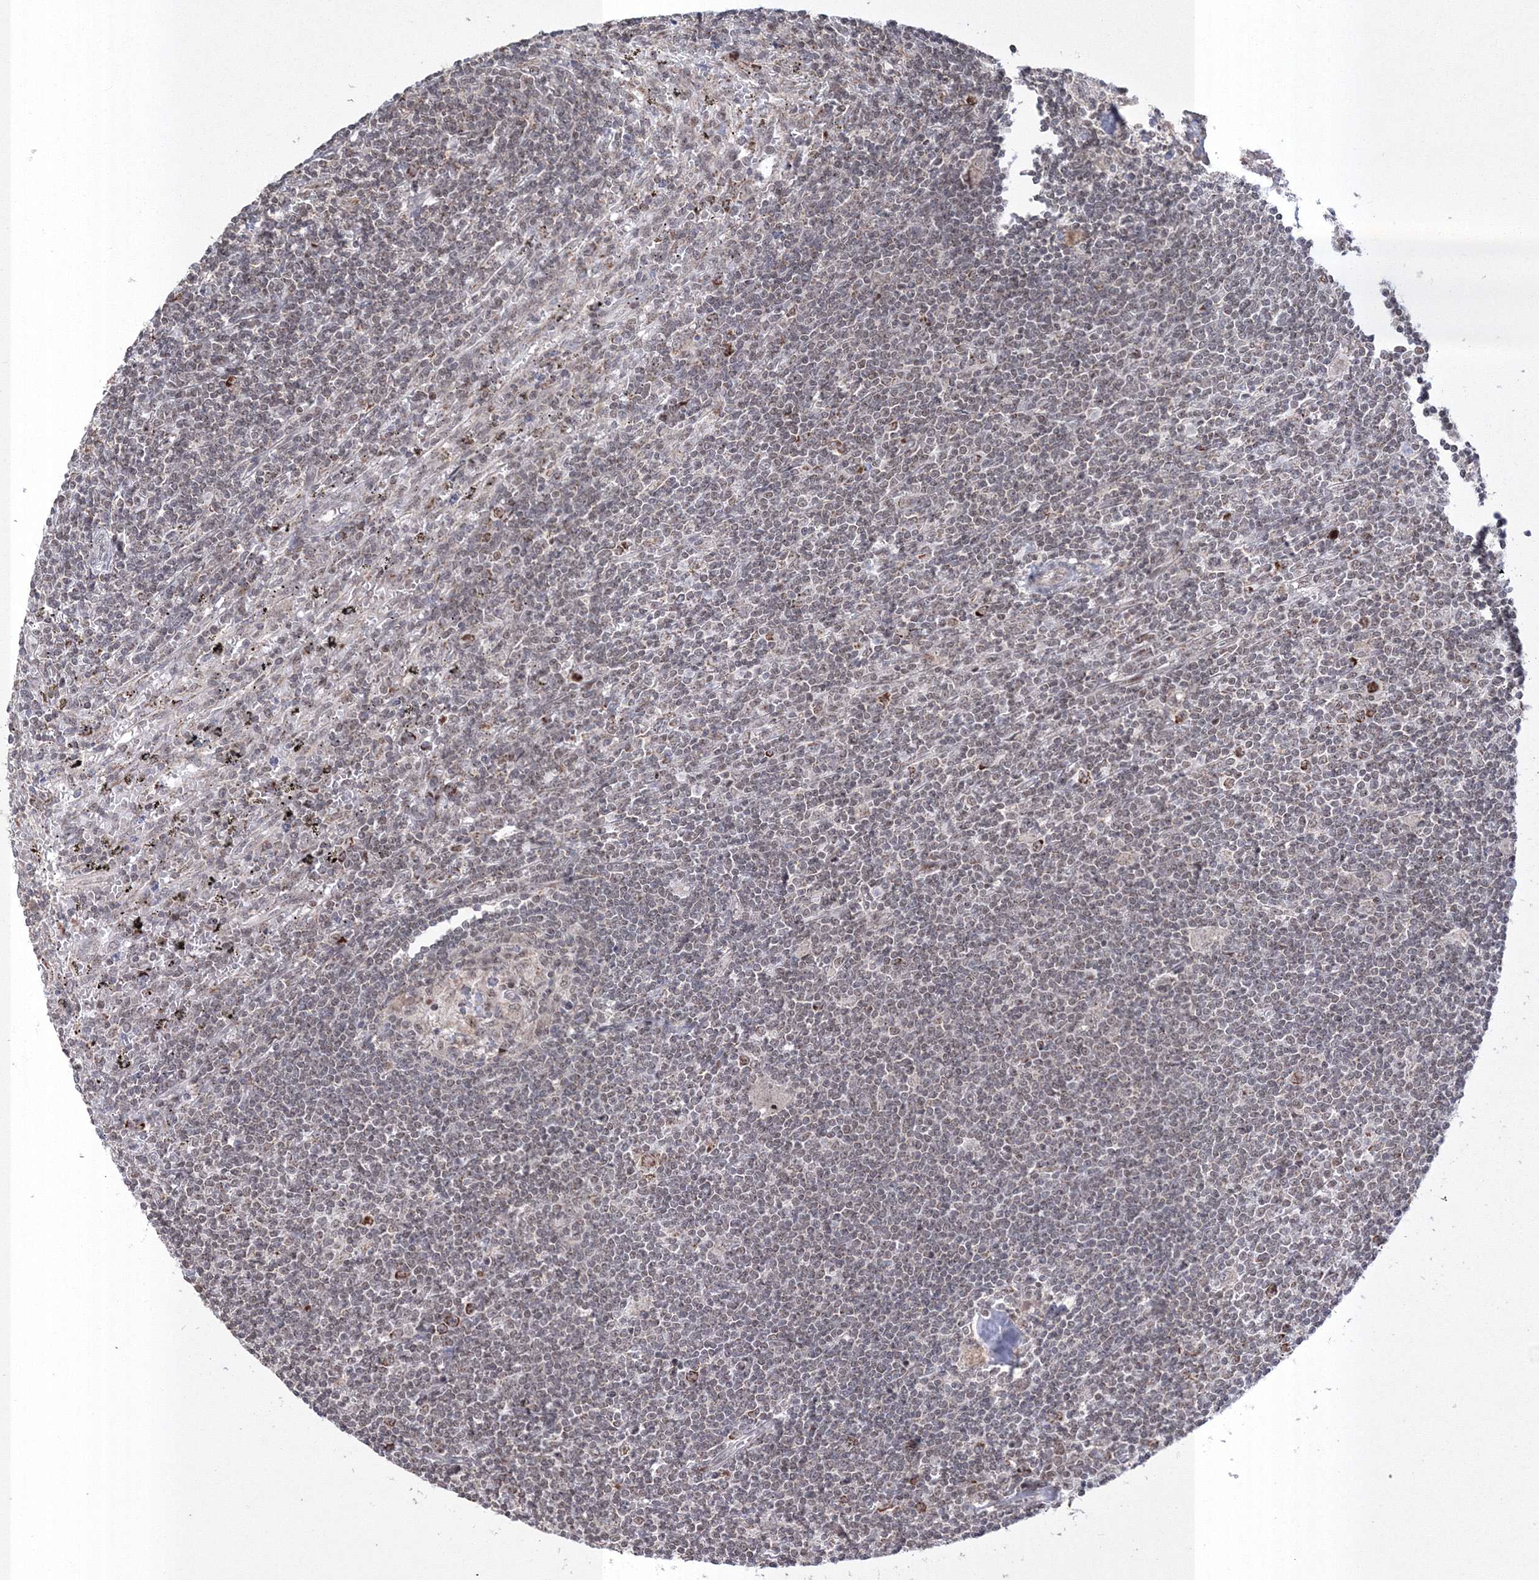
{"staining": {"intensity": "weak", "quantity": ">75%", "location": "cytoplasmic/membranous,nuclear"}, "tissue": "lymphoma", "cell_type": "Tumor cells", "image_type": "cancer", "snomed": [{"axis": "morphology", "description": "Malignant lymphoma, non-Hodgkin's type, Low grade"}, {"axis": "topography", "description": "Spleen"}], "caption": "A histopathology image of human lymphoma stained for a protein demonstrates weak cytoplasmic/membranous and nuclear brown staining in tumor cells.", "gene": "GRSF1", "patient": {"sex": "male", "age": 76}}